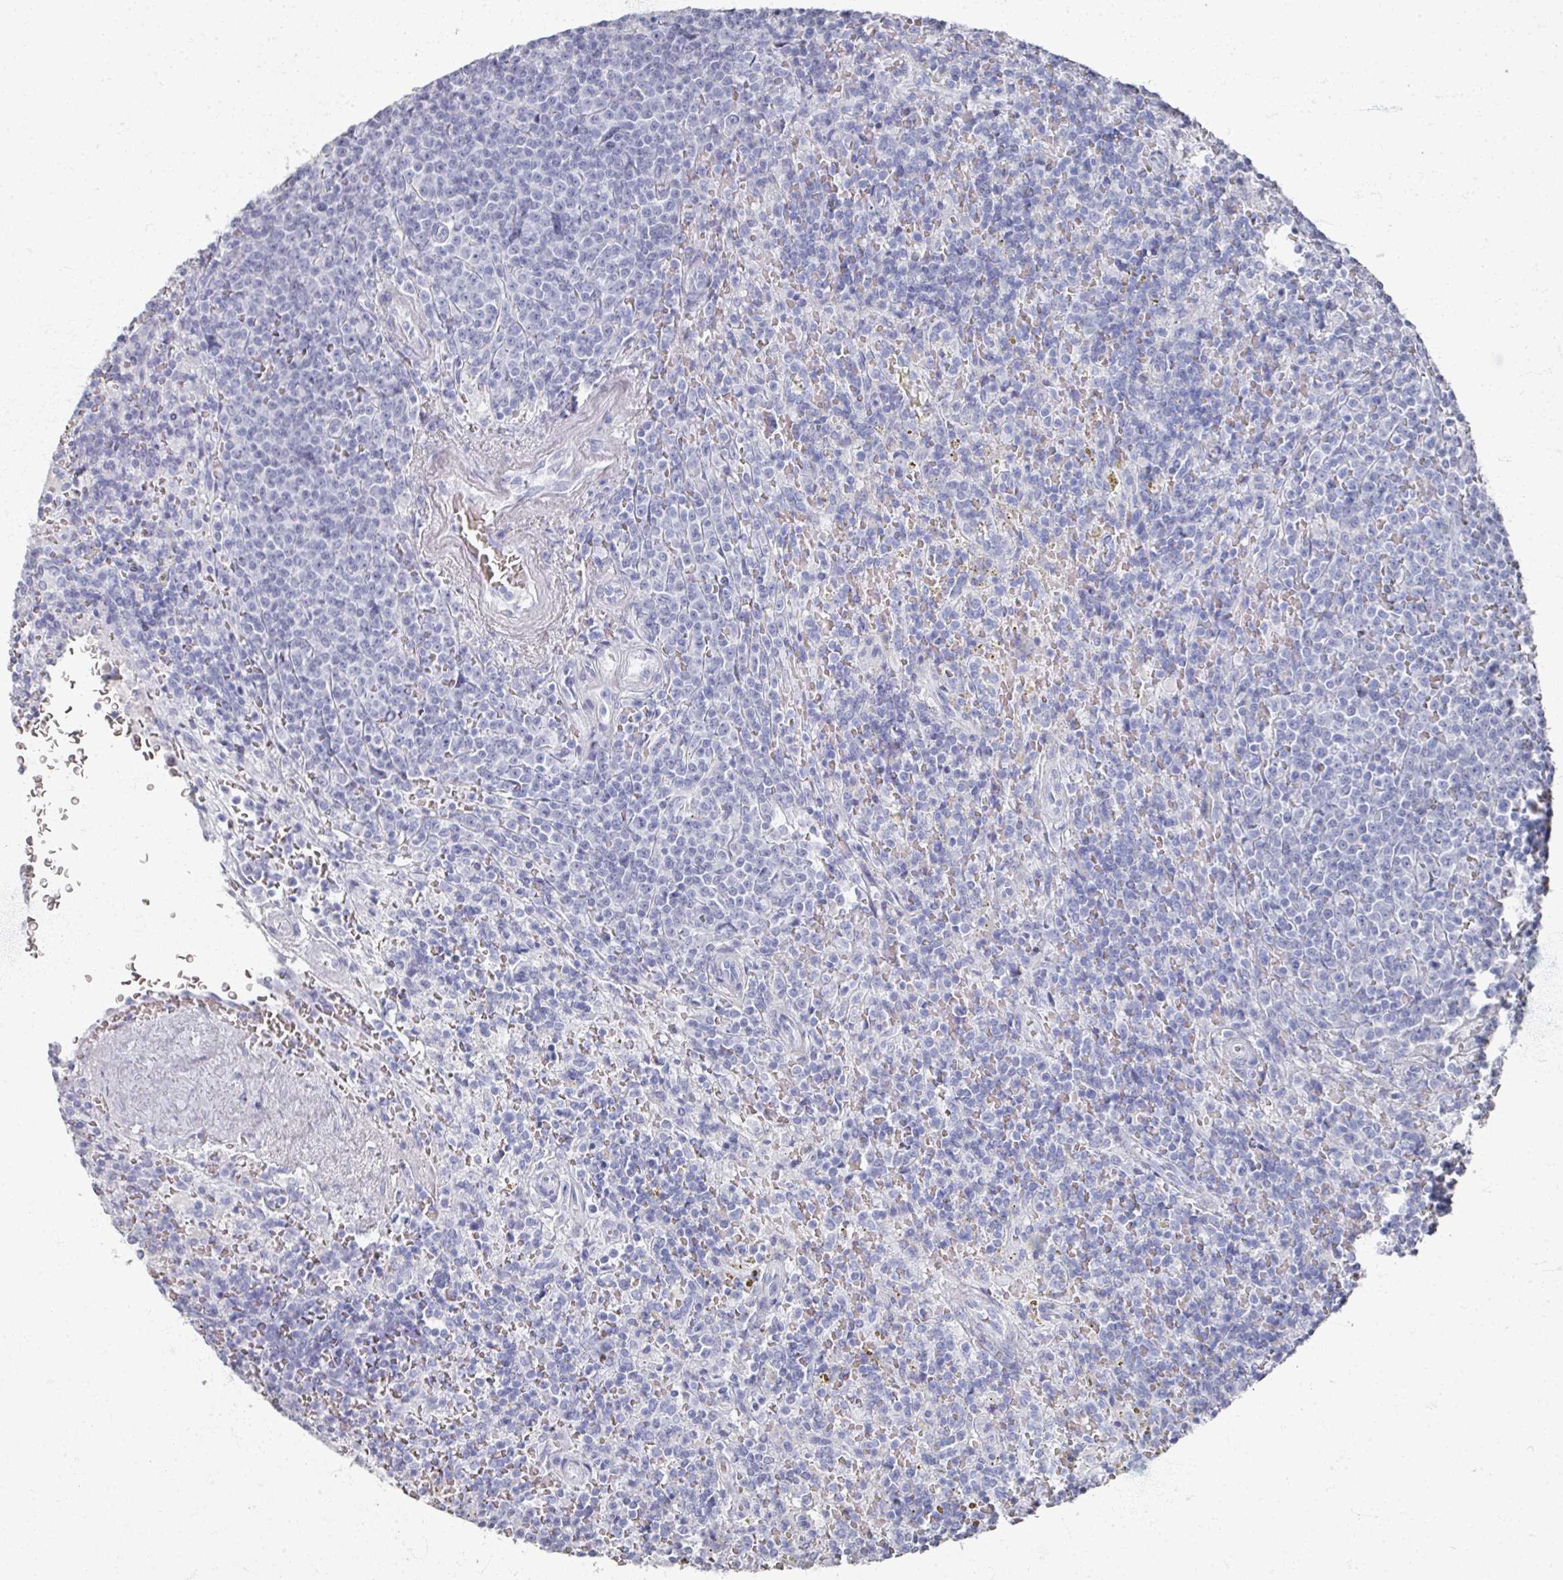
{"staining": {"intensity": "negative", "quantity": "none", "location": "none"}, "tissue": "lymphoma", "cell_type": "Tumor cells", "image_type": "cancer", "snomed": [{"axis": "morphology", "description": "Malignant lymphoma, non-Hodgkin's type, Low grade"}, {"axis": "topography", "description": "Spleen"}], "caption": "Lymphoma was stained to show a protein in brown. There is no significant expression in tumor cells.", "gene": "PSKH1", "patient": {"sex": "male", "age": 67}}